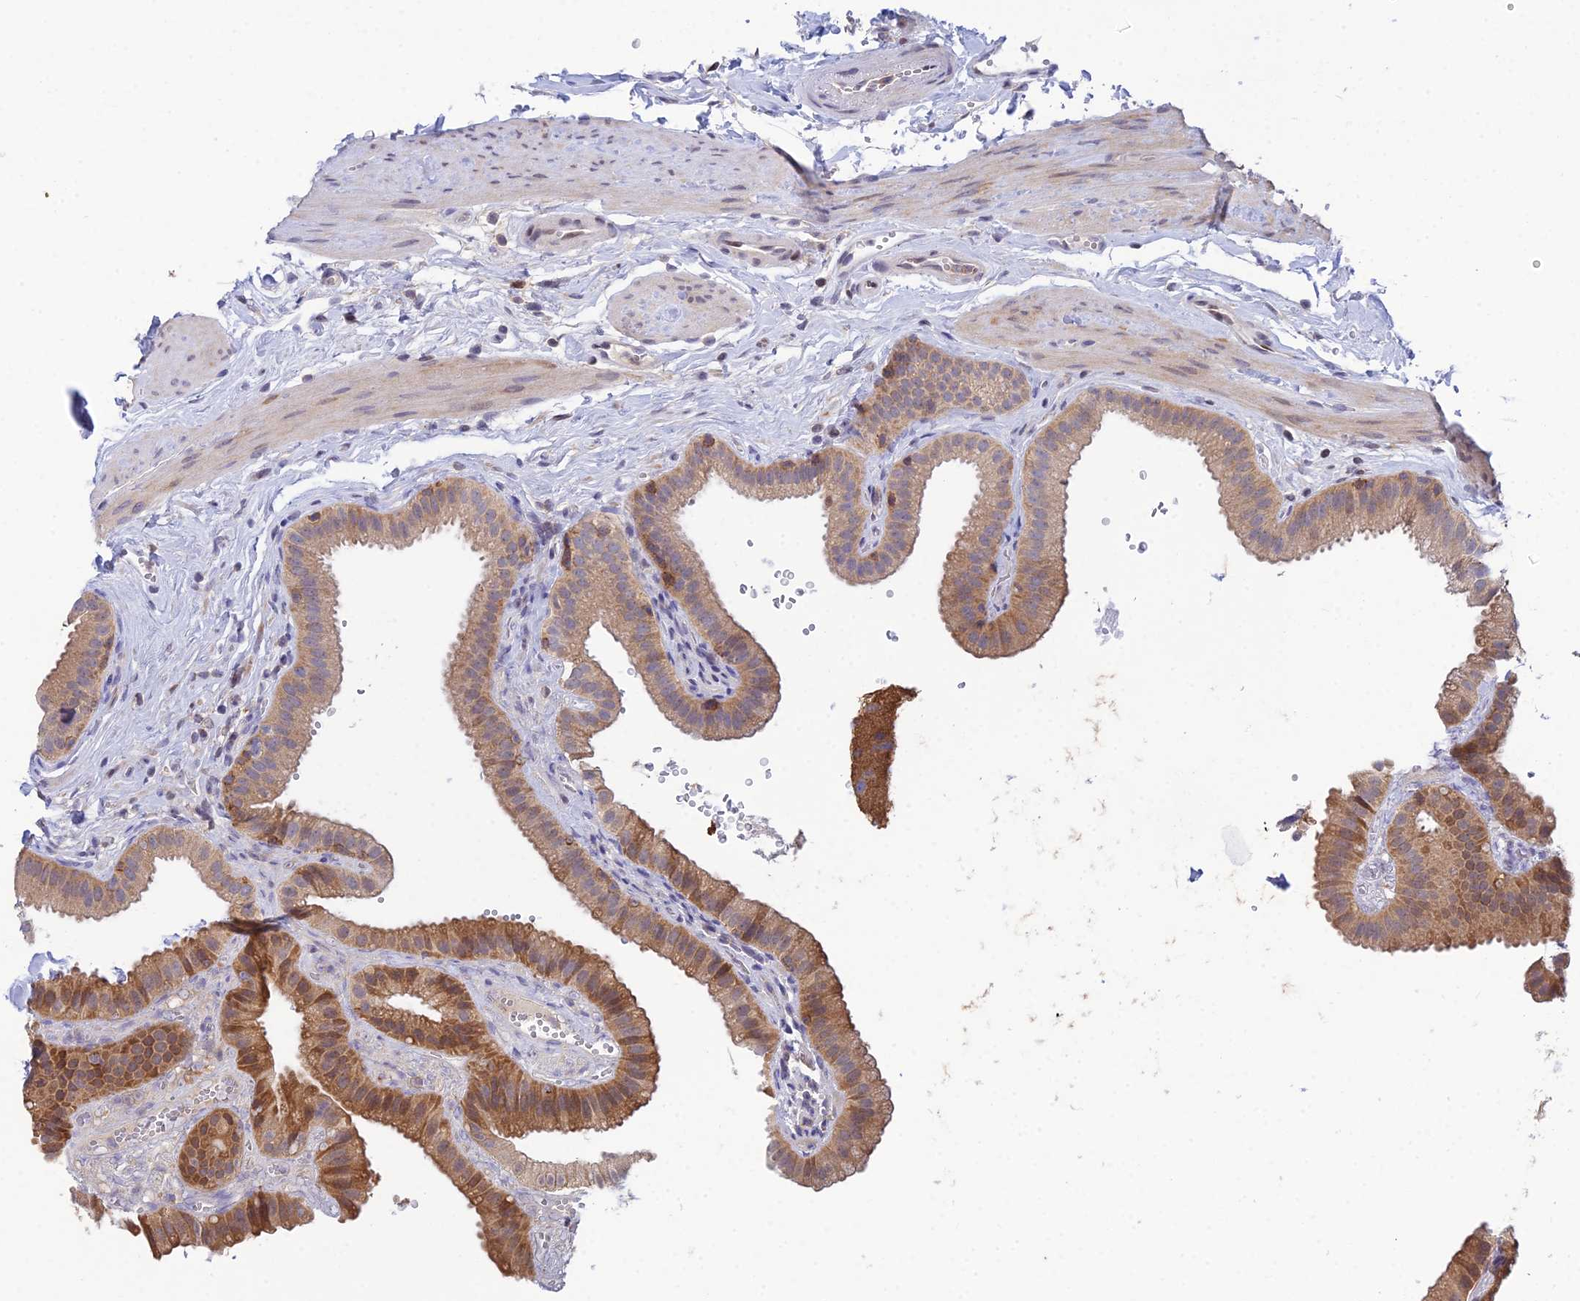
{"staining": {"intensity": "moderate", "quantity": ">75%", "location": "cytoplasmic/membranous"}, "tissue": "gallbladder", "cell_type": "Glandular cells", "image_type": "normal", "snomed": [{"axis": "morphology", "description": "Normal tissue, NOS"}, {"axis": "topography", "description": "Gallbladder"}], "caption": "DAB immunohistochemical staining of unremarkable gallbladder demonstrates moderate cytoplasmic/membranous protein positivity in approximately >75% of glandular cells. (DAB = brown stain, brightfield microscopy at high magnification).", "gene": "ELOA2", "patient": {"sex": "female", "age": 61}}